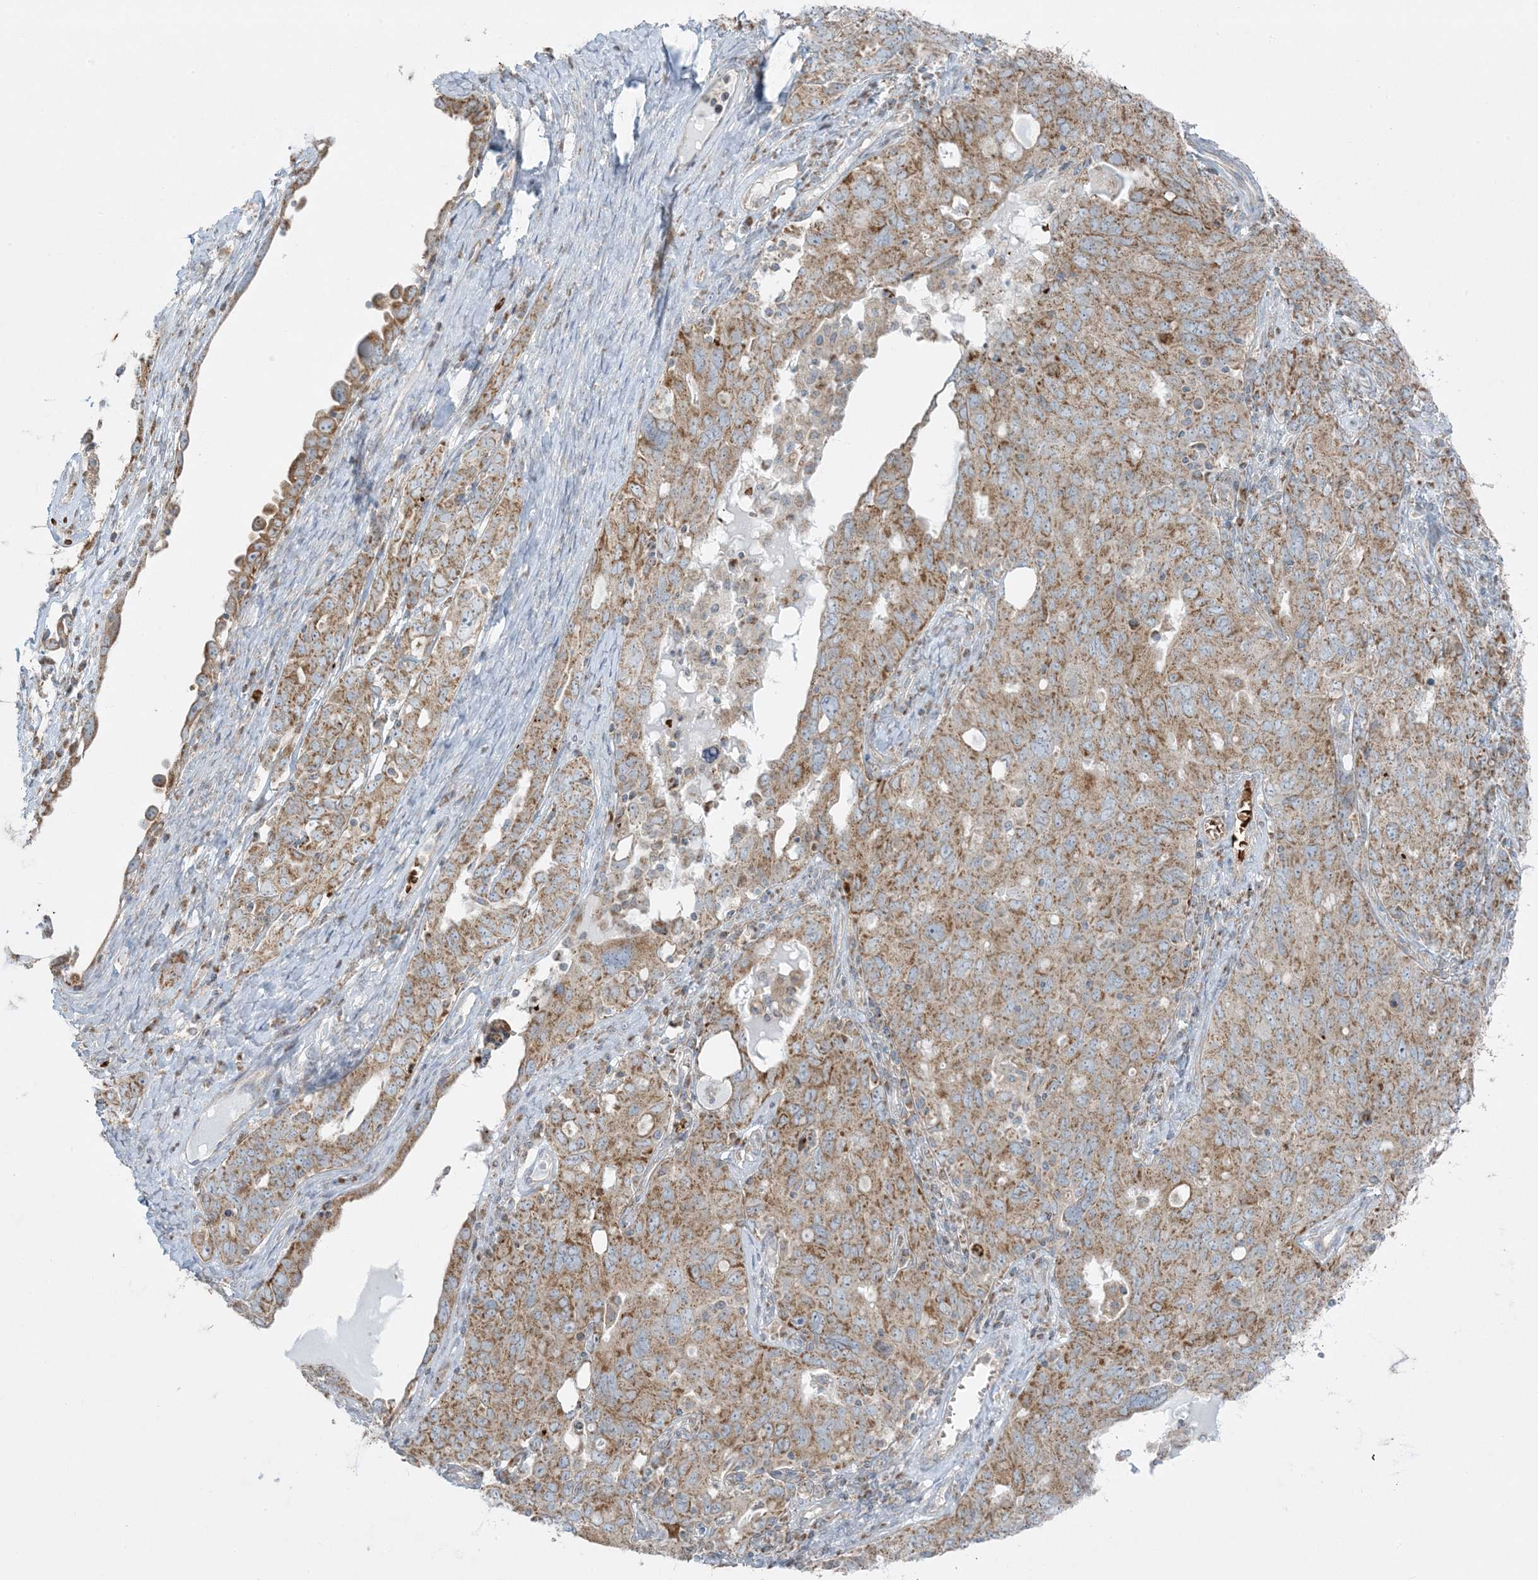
{"staining": {"intensity": "moderate", "quantity": ">75%", "location": "cytoplasmic/membranous"}, "tissue": "ovarian cancer", "cell_type": "Tumor cells", "image_type": "cancer", "snomed": [{"axis": "morphology", "description": "Carcinoma, endometroid"}, {"axis": "topography", "description": "Ovary"}], "caption": "Immunohistochemistry micrograph of ovarian cancer stained for a protein (brown), which exhibits medium levels of moderate cytoplasmic/membranous positivity in about >75% of tumor cells.", "gene": "PIK3R4", "patient": {"sex": "female", "age": 62}}